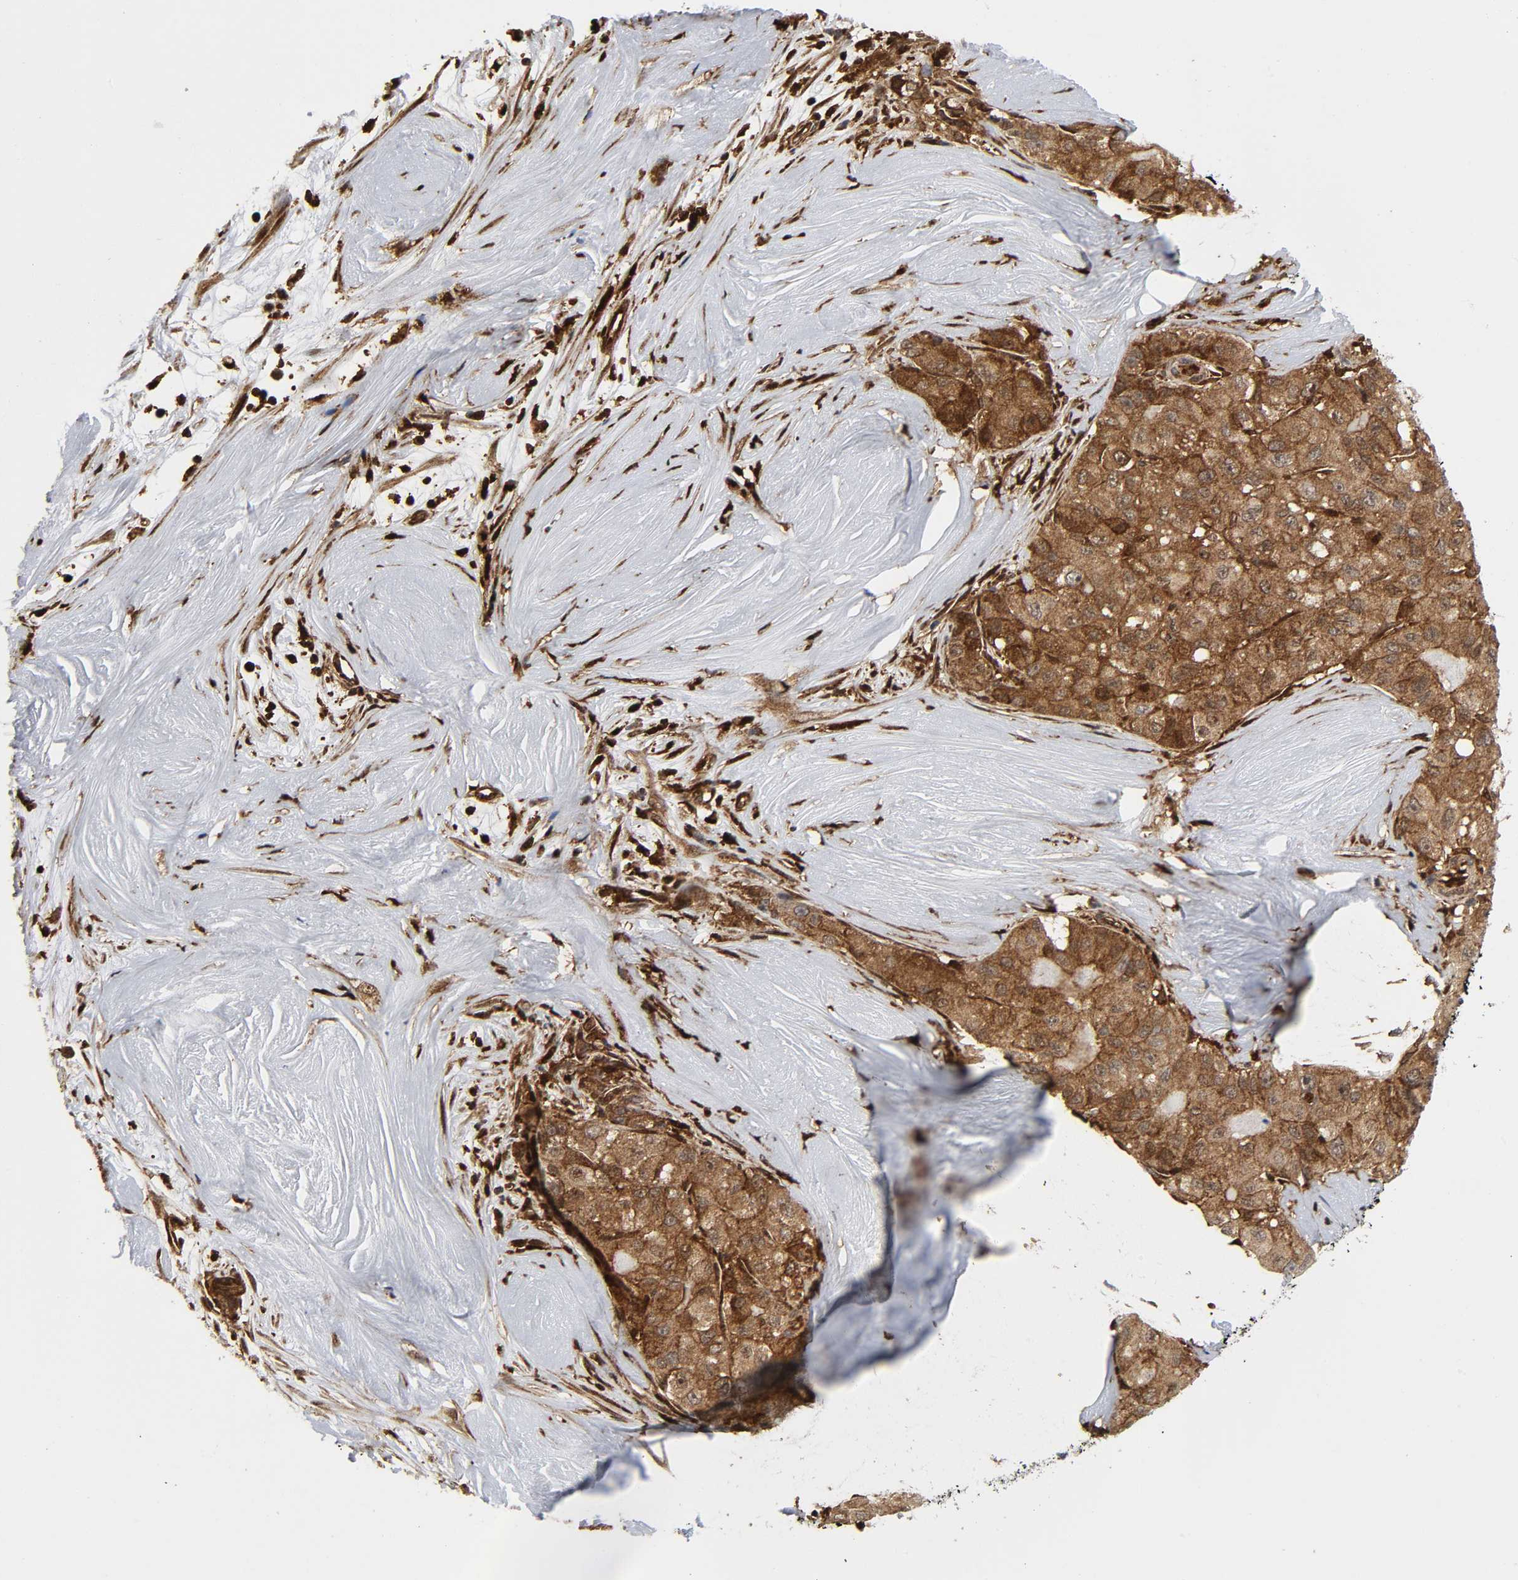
{"staining": {"intensity": "moderate", "quantity": ">75%", "location": "cytoplasmic/membranous"}, "tissue": "liver cancer", "cell_type": "Tumor cells", "image_type": "cancer", "snomed": [{"axis": "morphology", "description": "Carcinoma, Hepatocellular, NOS"}, {"axis": "topography", "description": "Liver"}], "caption": "Liver hepatocellular carcinoma stained with DAB immunohistochemistry exhibits medium levels of moderate cytoplasmic/membranous expression in approximately >75% of tumor cells.", "gene": "MAPK1", "patient": {"sex": "male", "age": 80}}